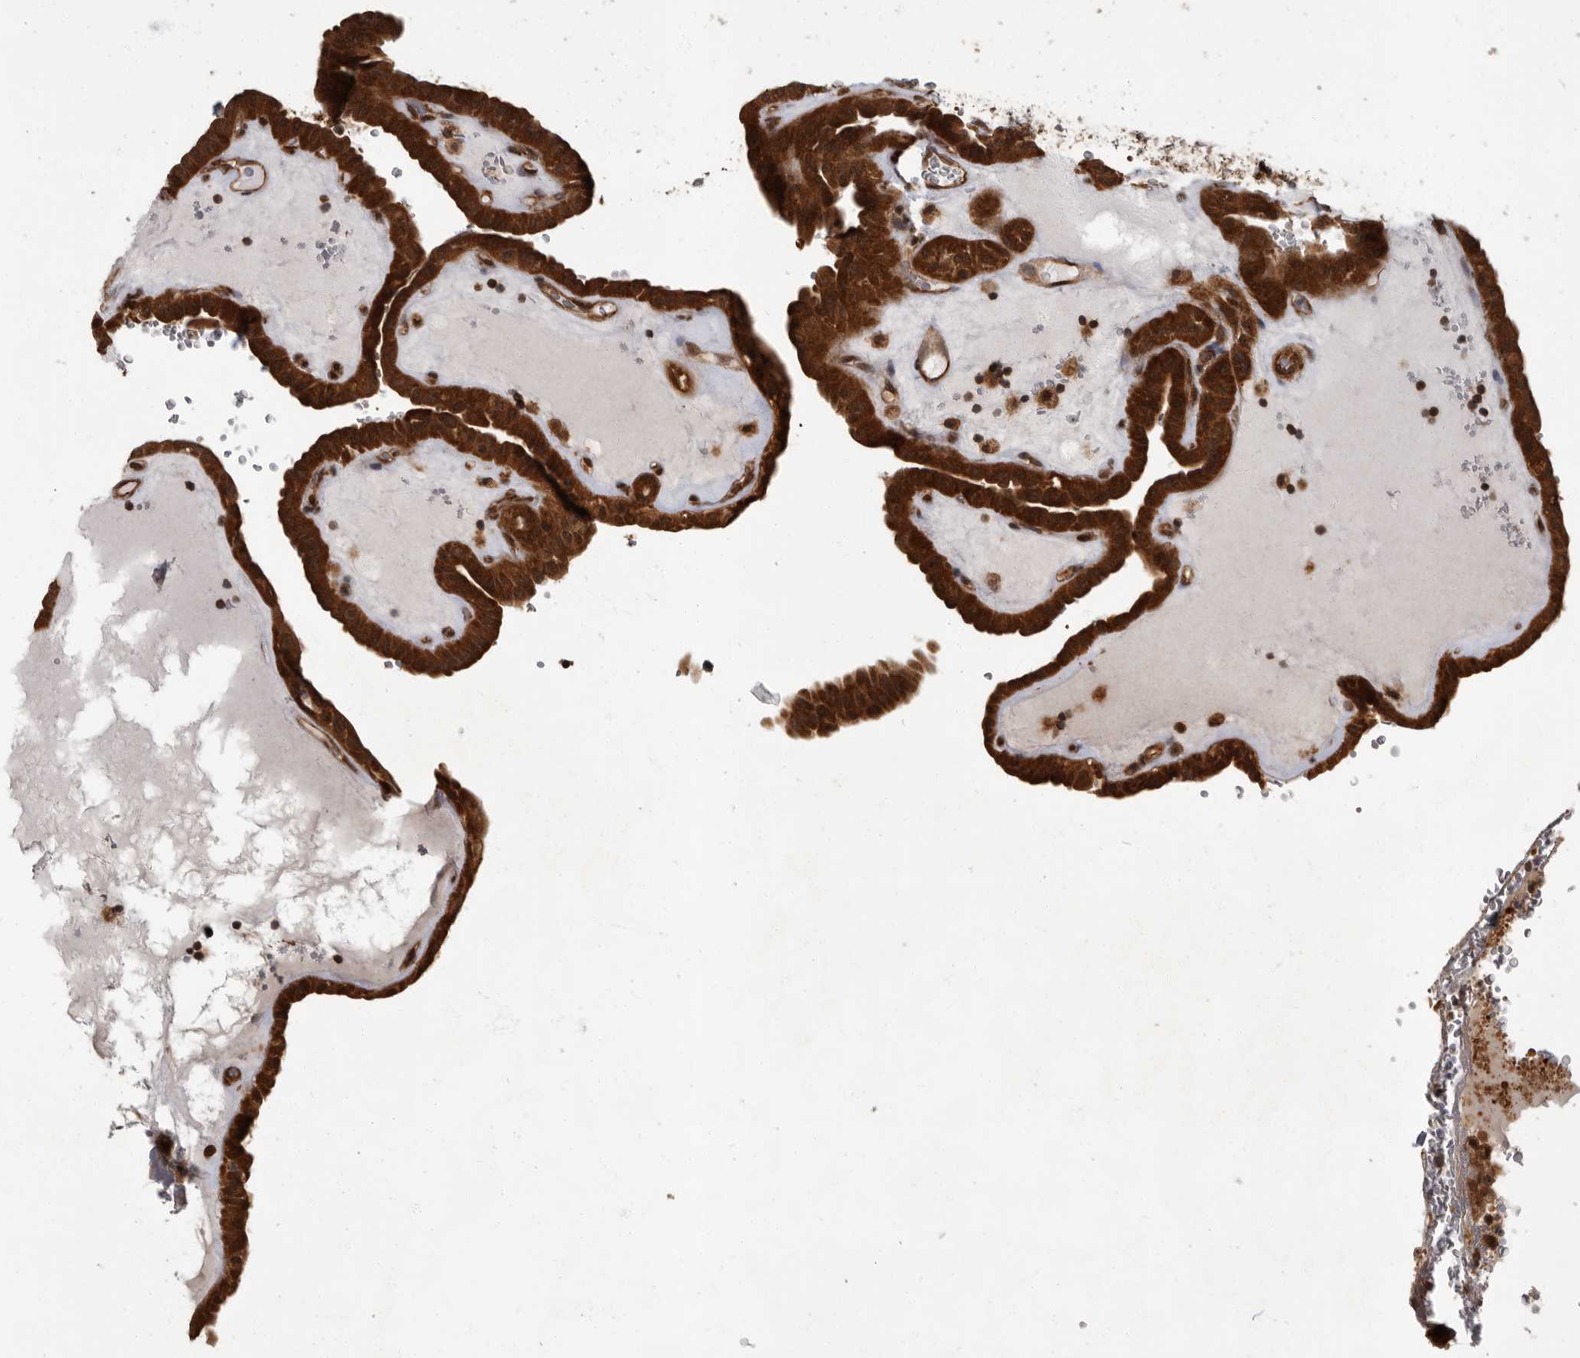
{"staining": {"intensity": "strong", "quantity": ">75%", "location": "cytoplasmic/membranous,nuclear"}, "tissue": "thyroid cancer", "cell_type": "Tumor cells", "image_type": "cancer", "snomed": [{"axis": "morphology", "description": "Papillary adenocarcinoma, NOS"}, {"axis": "topography", "description": "Thyroid gland"}], "caption": "Tumor cells exhibit high levels of strong cytoplasmic/membranous and nuclear staining in approximately >75% of cells in human thyroid cancer (papillary adenocarcinoma).", "gene": "VPS50", "patient": {"sex": "male", "age": 77}}